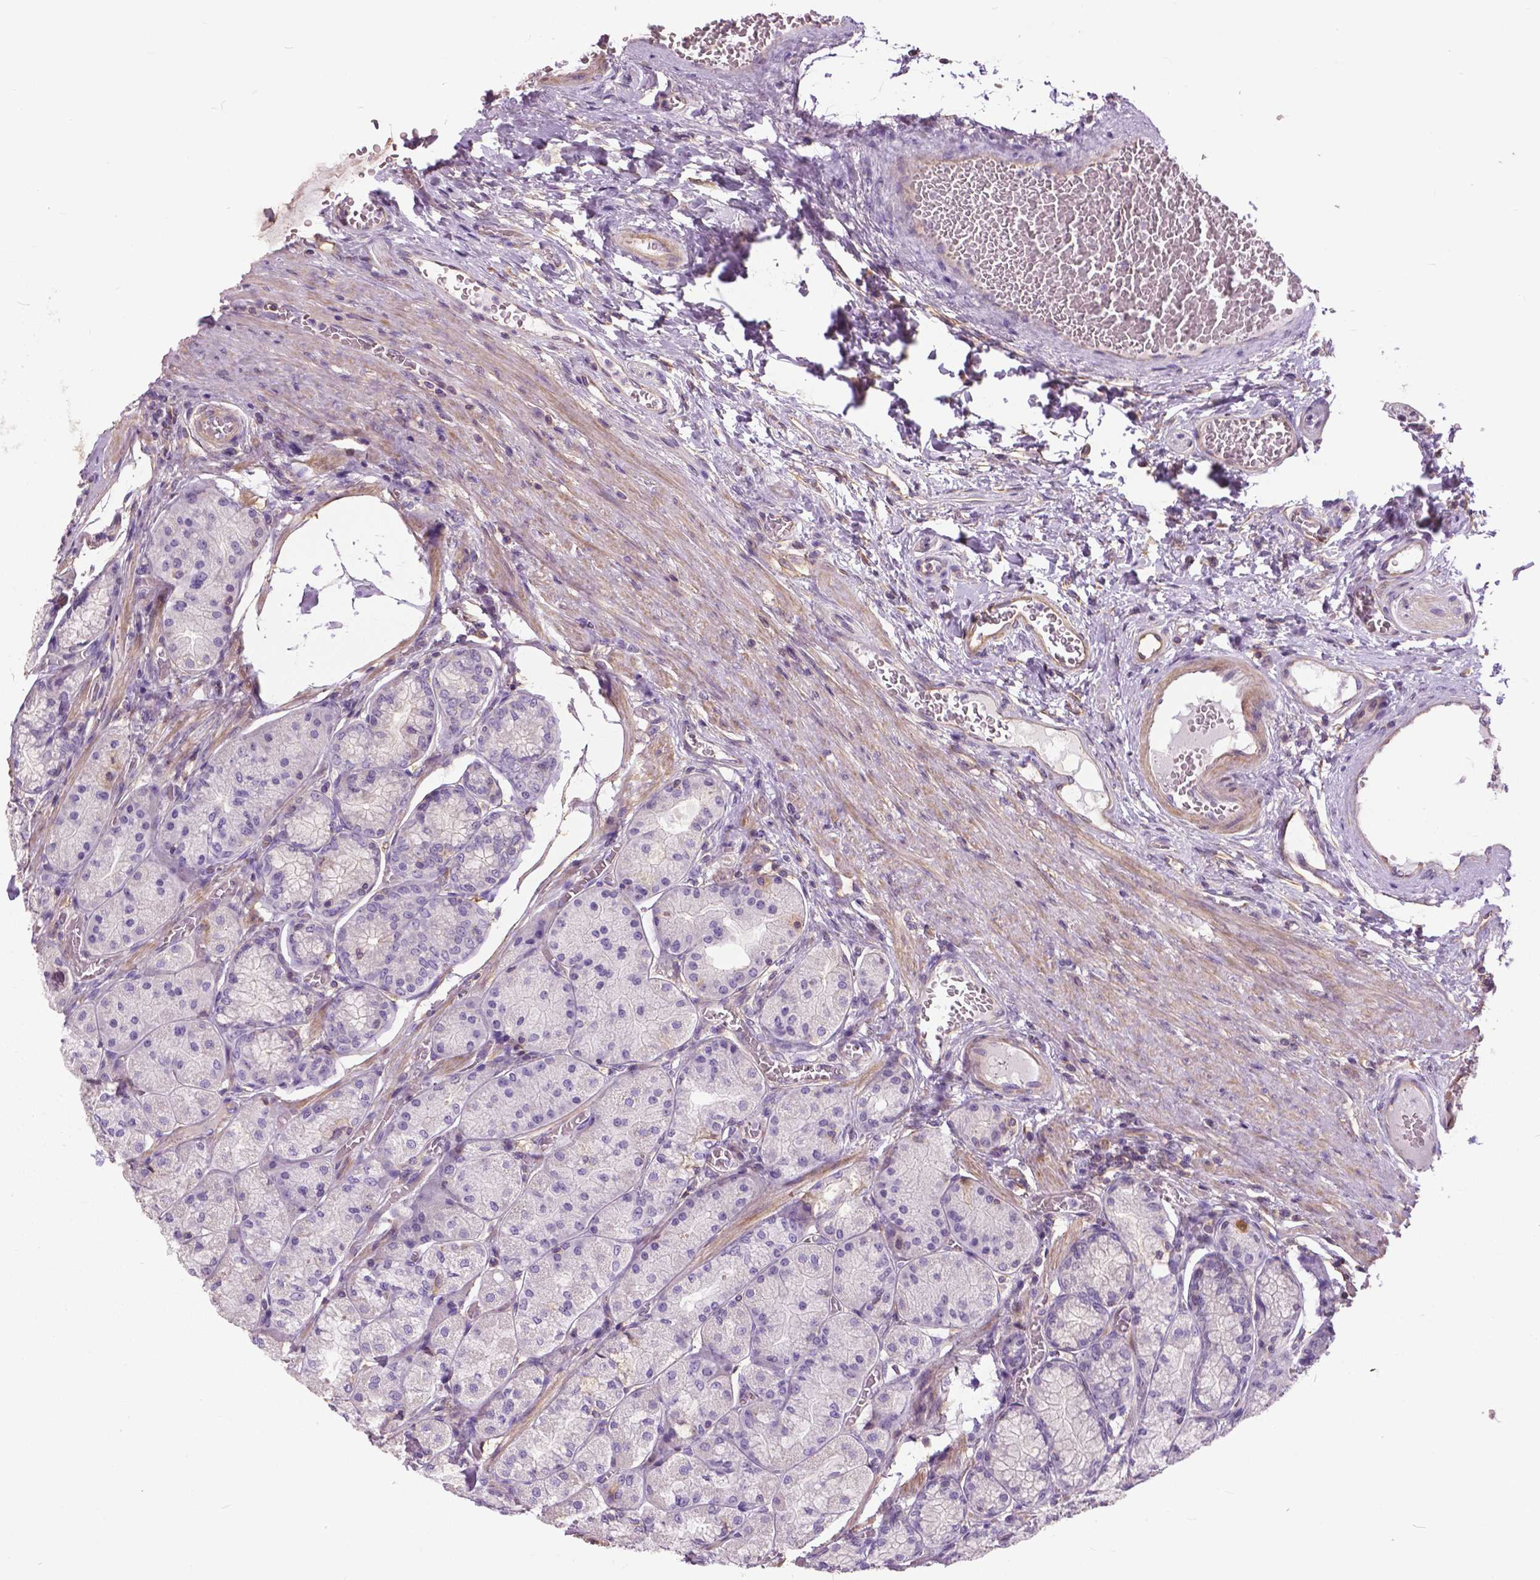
{"staining": {"intensity": "weak", "quantity": "<25%", "location": "cytoplasmic/membranous"}, "tissue": "stomach", "cell_type": "Glandular cells", "image_type": "normal", "snomed": [{"axis": "morphology", "description": "Normal tissue, NOS"}, {"axis": "morphology", "description": "Adenocarcinoma, NOS"}, {"axis": "morphology", "description": "Adenocarcinoma, High grade"}, {"axis": "topography", "description": "Stomach, upper"}, {"axis": "topography", "description": "Stomach"}], "caption": "Immunohistochemistry of unremarkable human stomach reveals no staining in glandular cells. (DAB (3,3'-diaminobenzidine) immunohistochemistry (IHC) with hematoxylin counter stain).", "gene": "ANXA13", "patient": {"sex": "female", "age": 65}}